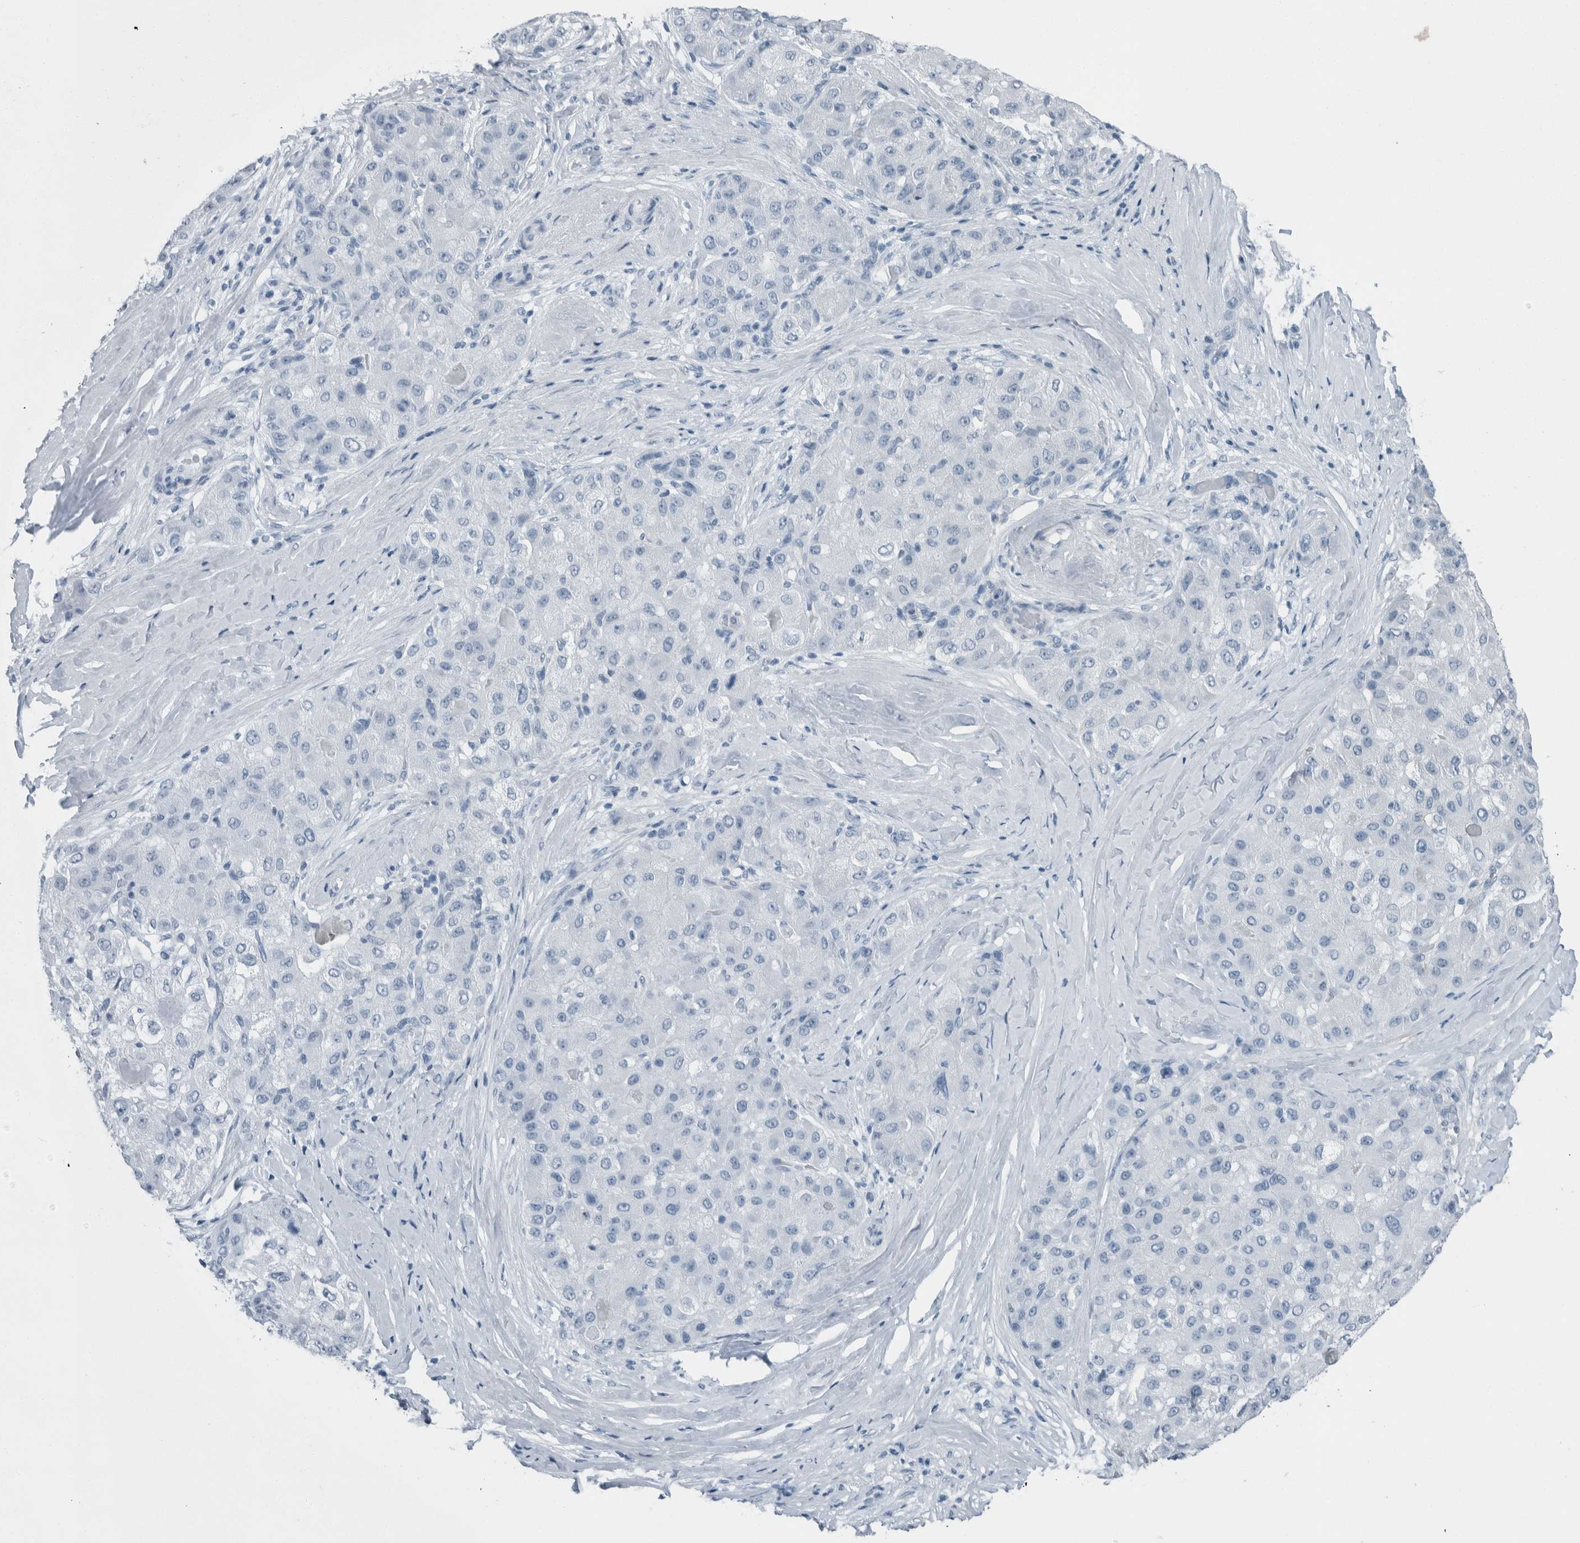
{"staining": {"intensity": "negative", "quantity": "none", "location": "none"}, "tissue": "liver cancer", "cell_type": "Tumor cells", "image_type": "cancer", "snomed": [{"axis": "morphology", "description": "Carcinoma, Hepatocellular, NOS"}, {"axis": "topography", "description": "Liver"}], "caption": "Tumor cells show no significant protein expression in liver cancer. (DAB immunohistochemistry (IHC), high magnification).", "gene": "MYO1E", "patient": {"sex": "male", "age": 80}}